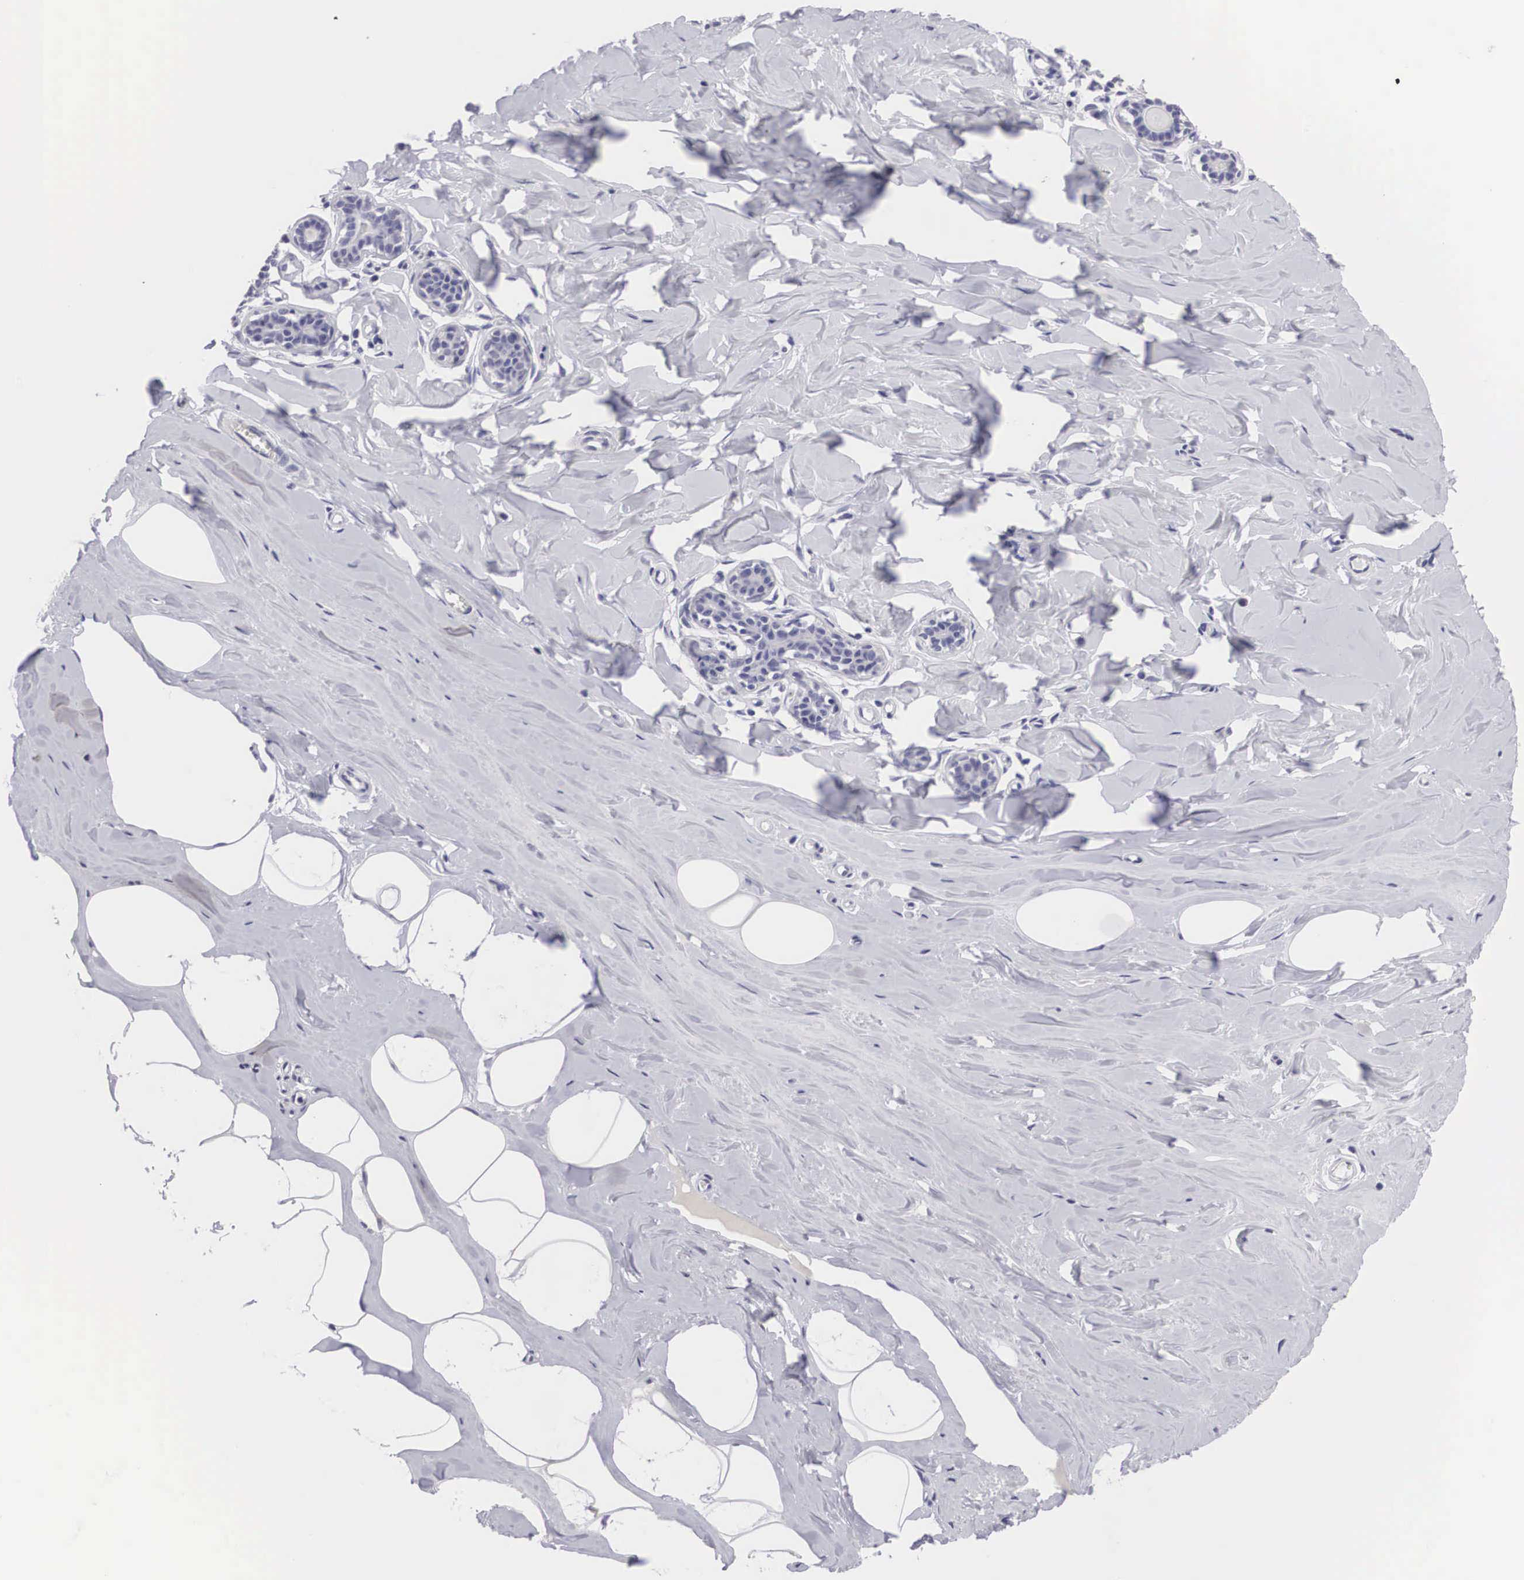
{"staining": {"intensity": "negative", "quantity": "none", "location": "none"}, "tissue": "breast", "cell_type": "Adipocytes", "image_type": "normal", "snomed": [{"axis": "morphology", "description": "Normal tissue, NOS"}, {"axis": "topography", "description": "Breast"}], "caption": "Normal breast was stained to show a protein in brown. There is no significant positivity in adipocytes.", "gene": "ARMCX3", "patient": {"sex": "female", "age": 45}}